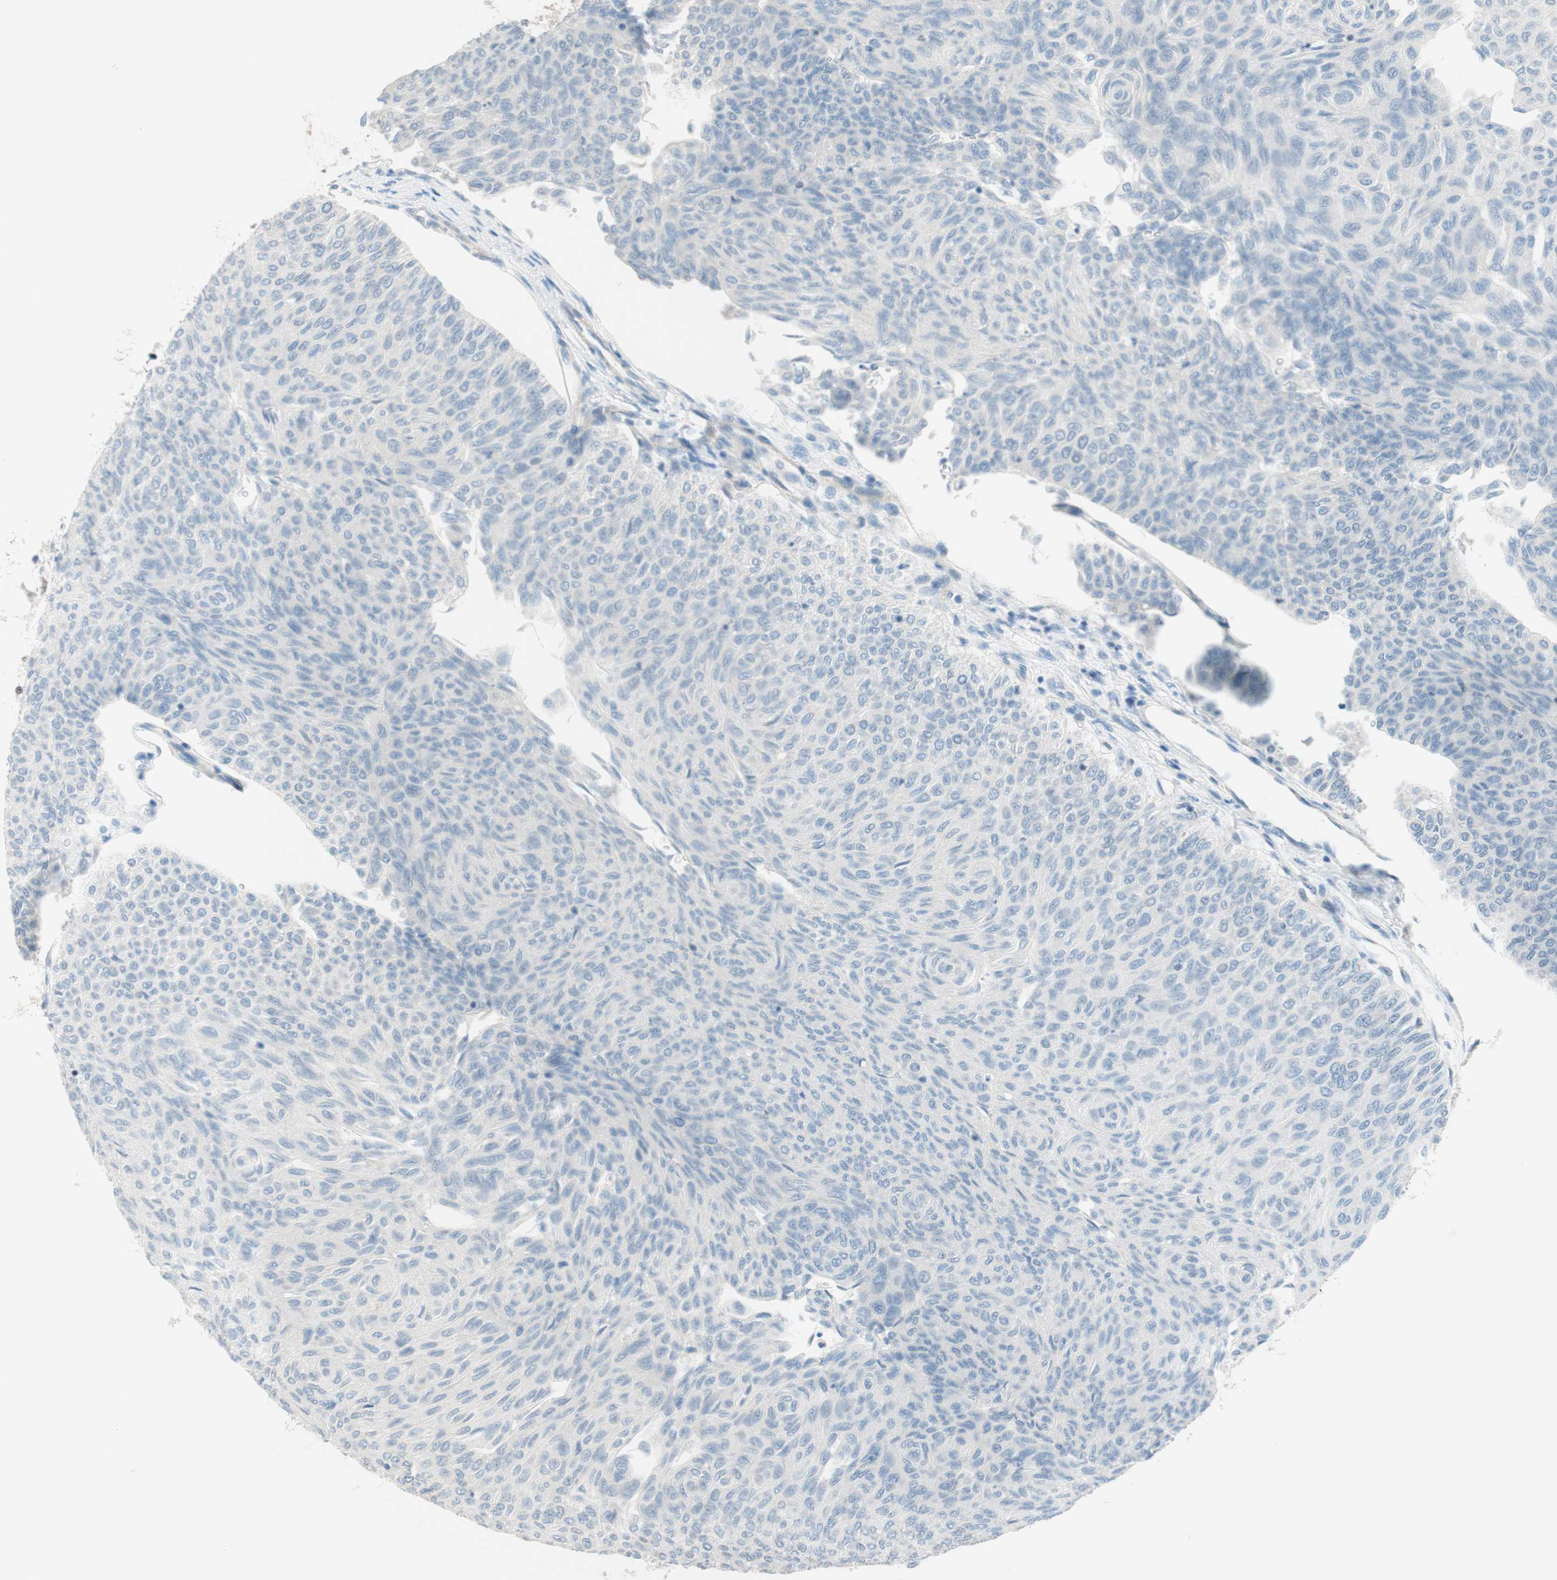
{"staining": {"intensity": "negative", "quantity": "none", "location": "none"}, "tissue": "urothelial cancer", "cell_type": "Tumor cells", "image_type": "cancer", "snomed": [{"axis": "morphology", "description": "Urothelial carcinoma, Low grade"}, {"axis": "topography", "description": "Urinary bladder"}], "caption": "Immunohistochemistry image of human low-grade urothelial carcinoma stained for a protein (brown), which reveals no expression in tumor cells. (Stains: DAB IHC with hematoxylin counter stain, Microscopy: brightfield microscopy at high magnification).", "gene": "JPH1", "patient": {"sex": "male", "age": 78}}